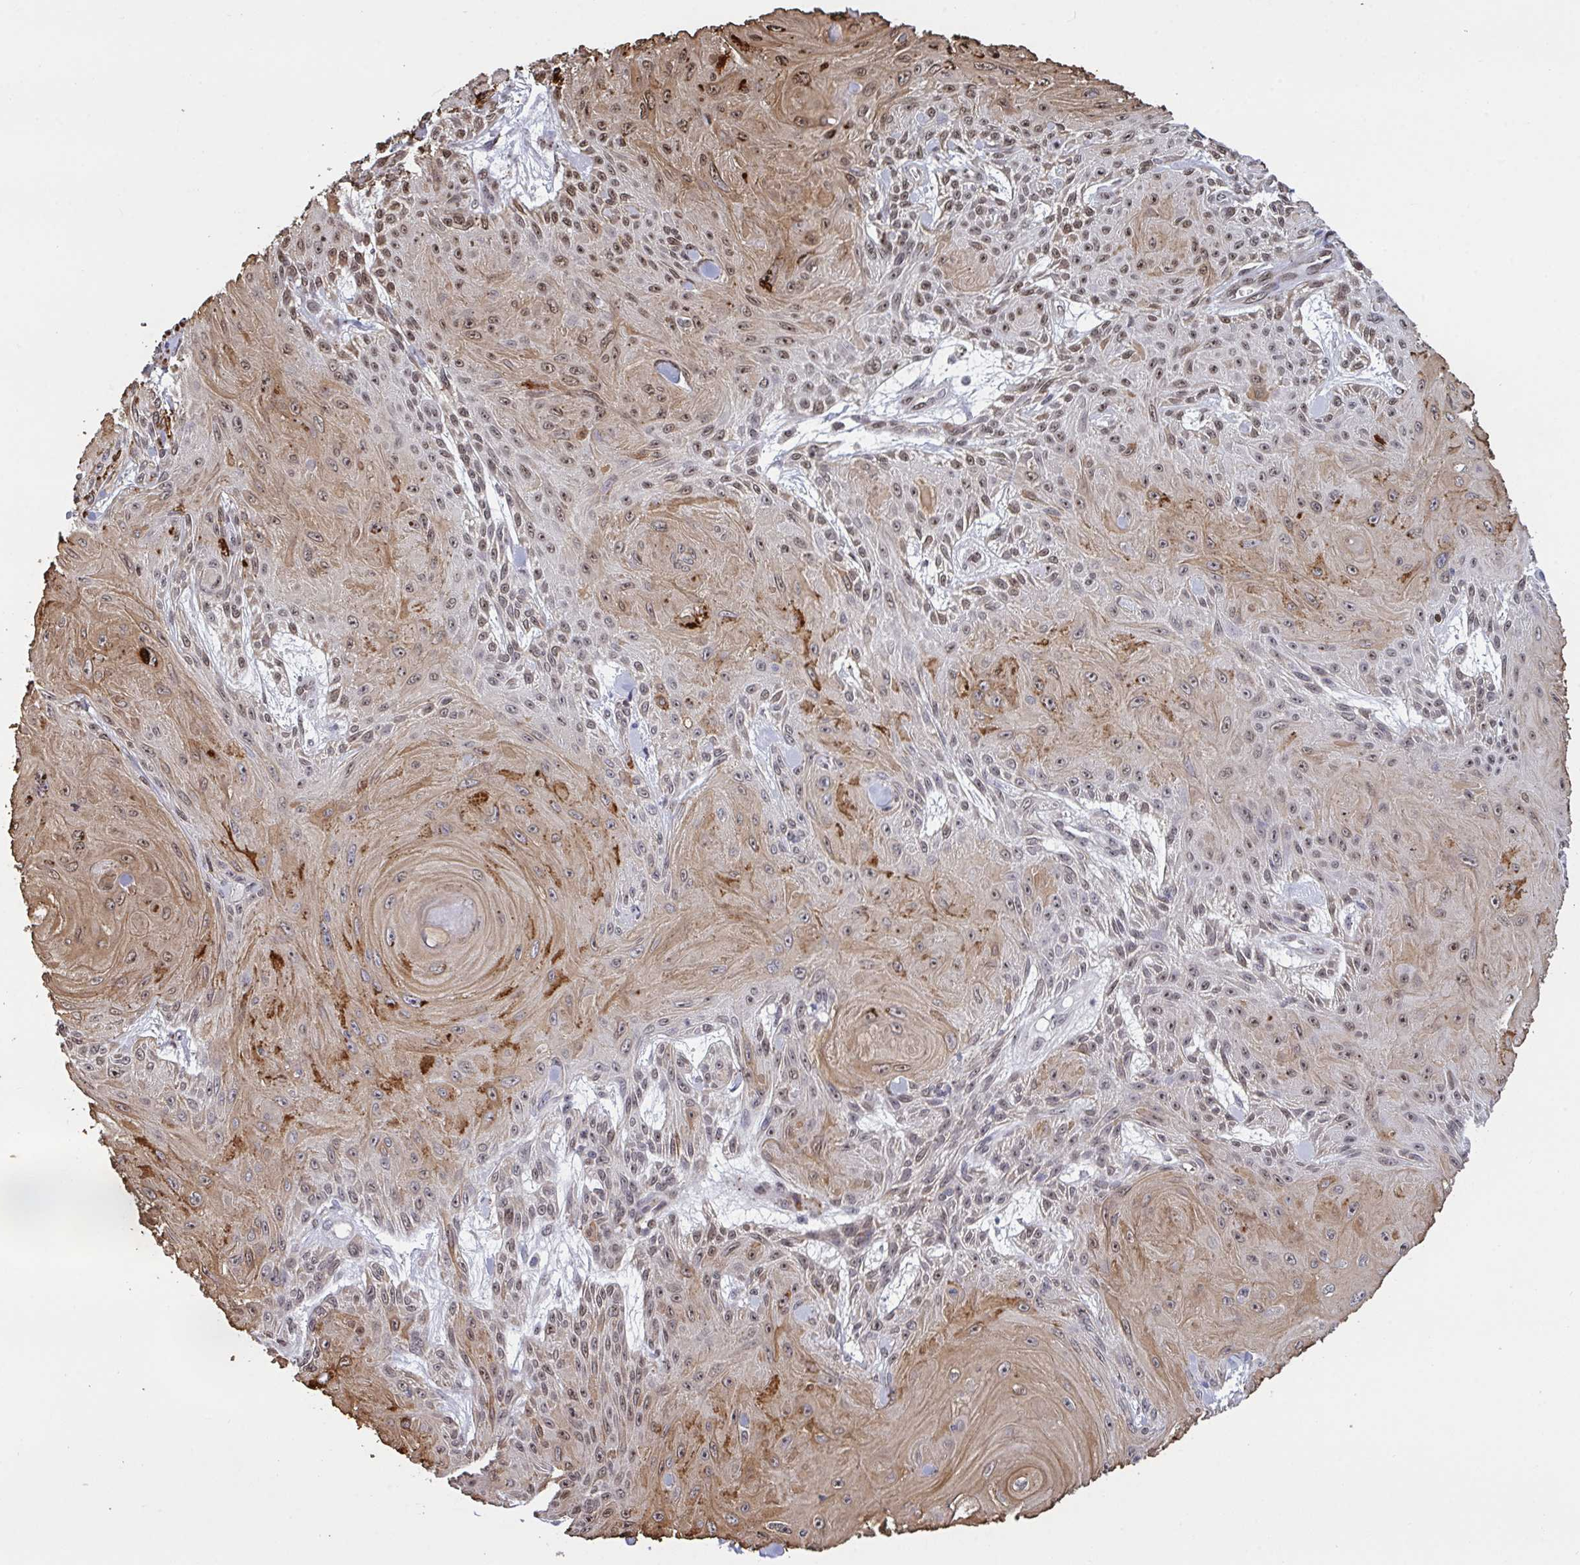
{"staining": {"intensity": "moderate", "quantity": ">75%", "location": "cytoplasmic/membranous,nuclear"}, "tissue": "skin cancer", "cell_type": "Tumor cells", "image_type": "cancer", "snomed": [{"axis": "morphology", "description": "Squamous cell carcinoma, NOS"}, {"axis": "topography", "description": "Skin"}], "caption": "DAB immunohistochemical staining of skin cancer shows moderate cytoplasmic/membranous and nuclear protein staining in approximately >75% of tumor cells. Immunohistochemistry stains the protein in brown and the nuclei are stained blue.", "gene": "PELI2", "patient": {"sex": "male", "age": 88}}